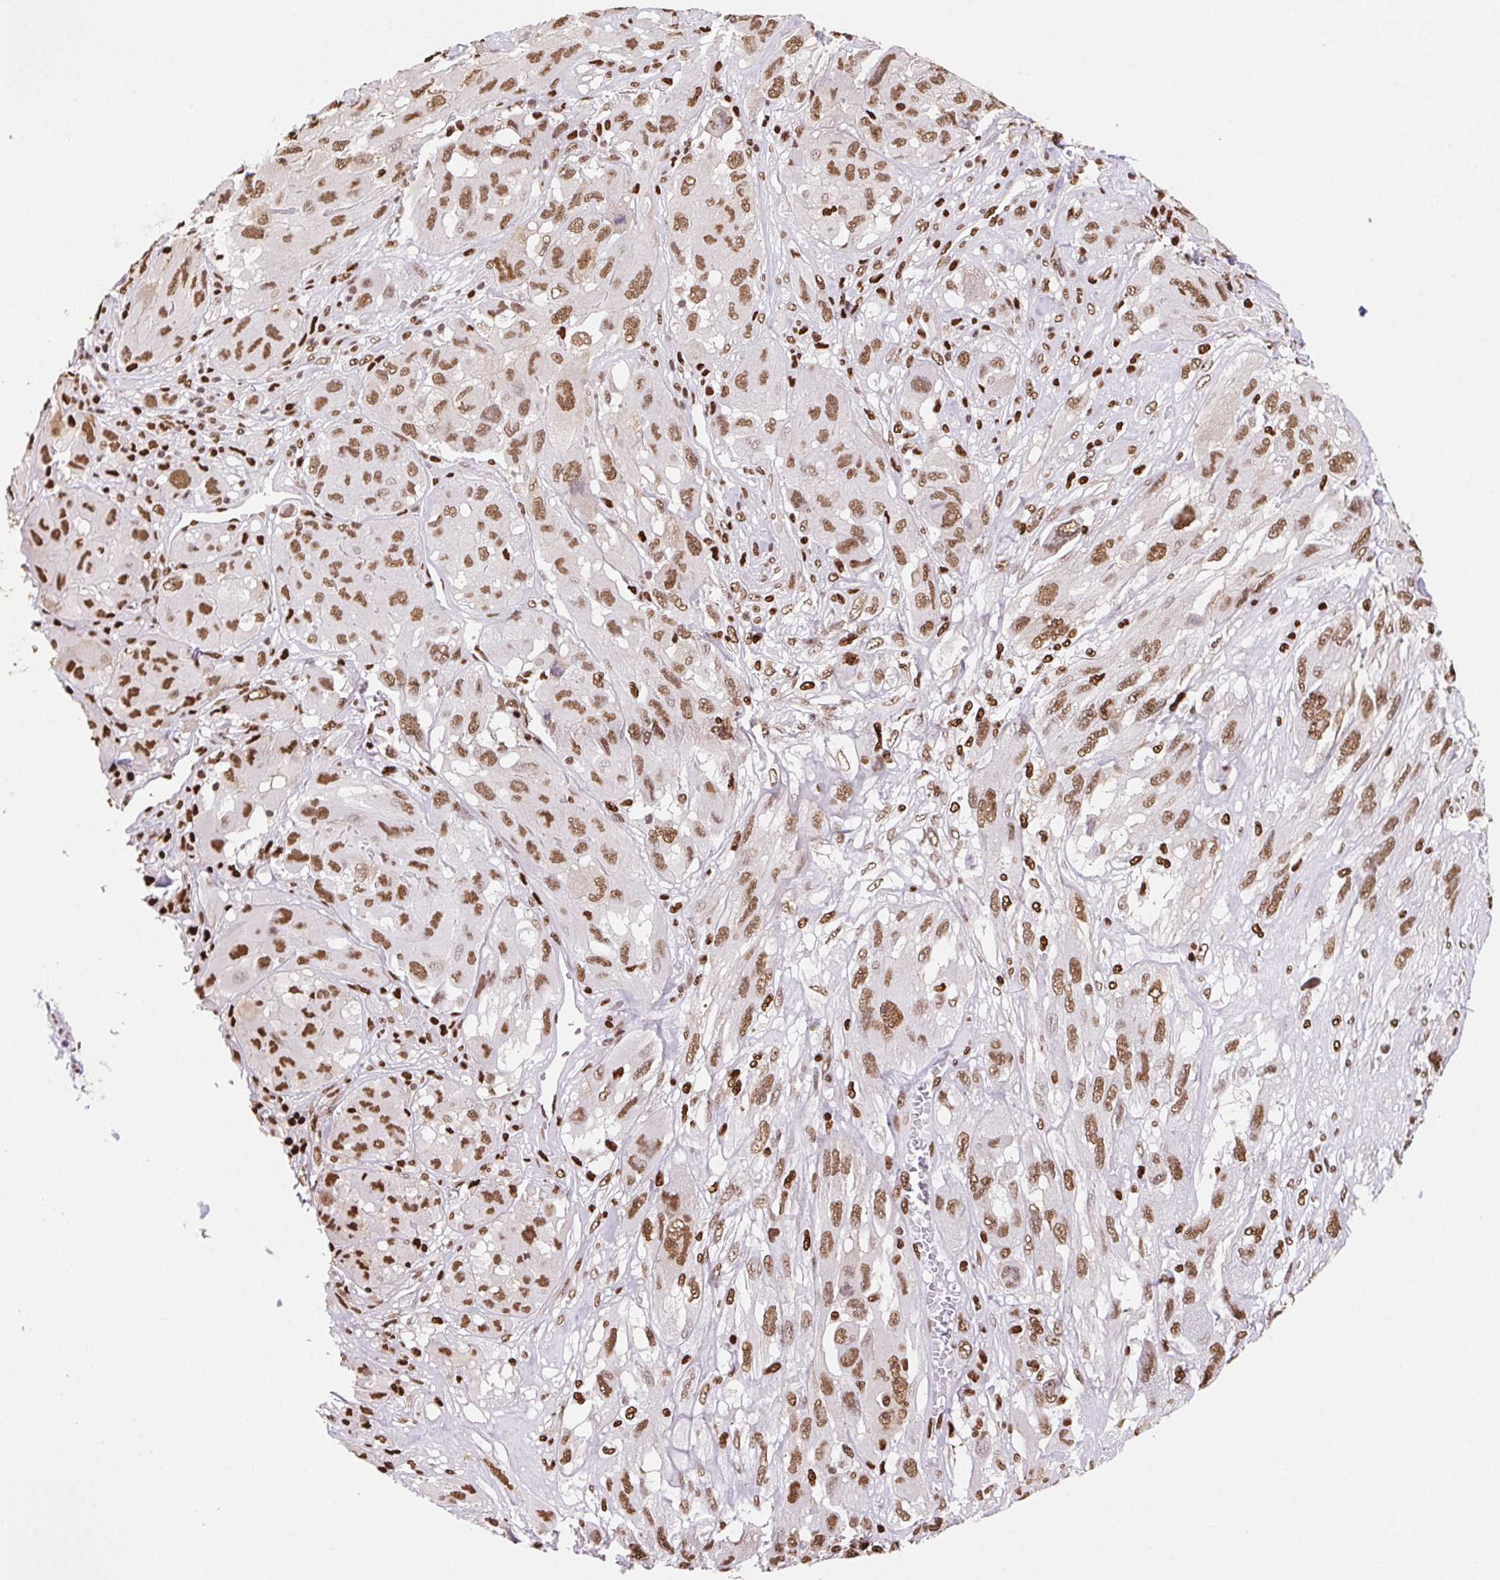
{"staining": {"intensity": "moderate", "quantity": ">75%", "location": "nuclear"}, "tissue": "melanoma", "cell_type": "Tumor cells", "image_type": "cancer", "snomed": [{"axis": "morphology", "description": "Malignant melanoma, NOS"}, {"axis": "topography", "description": "Skin"}], "caption": "Immunohistochemistry (IHC) of malignant melanoma reveals medium levels of moderate nuclear positivity in approximately >75% of tumor cells.", "gene": "SET", "patient": {"sex": "female", "age": 91}}